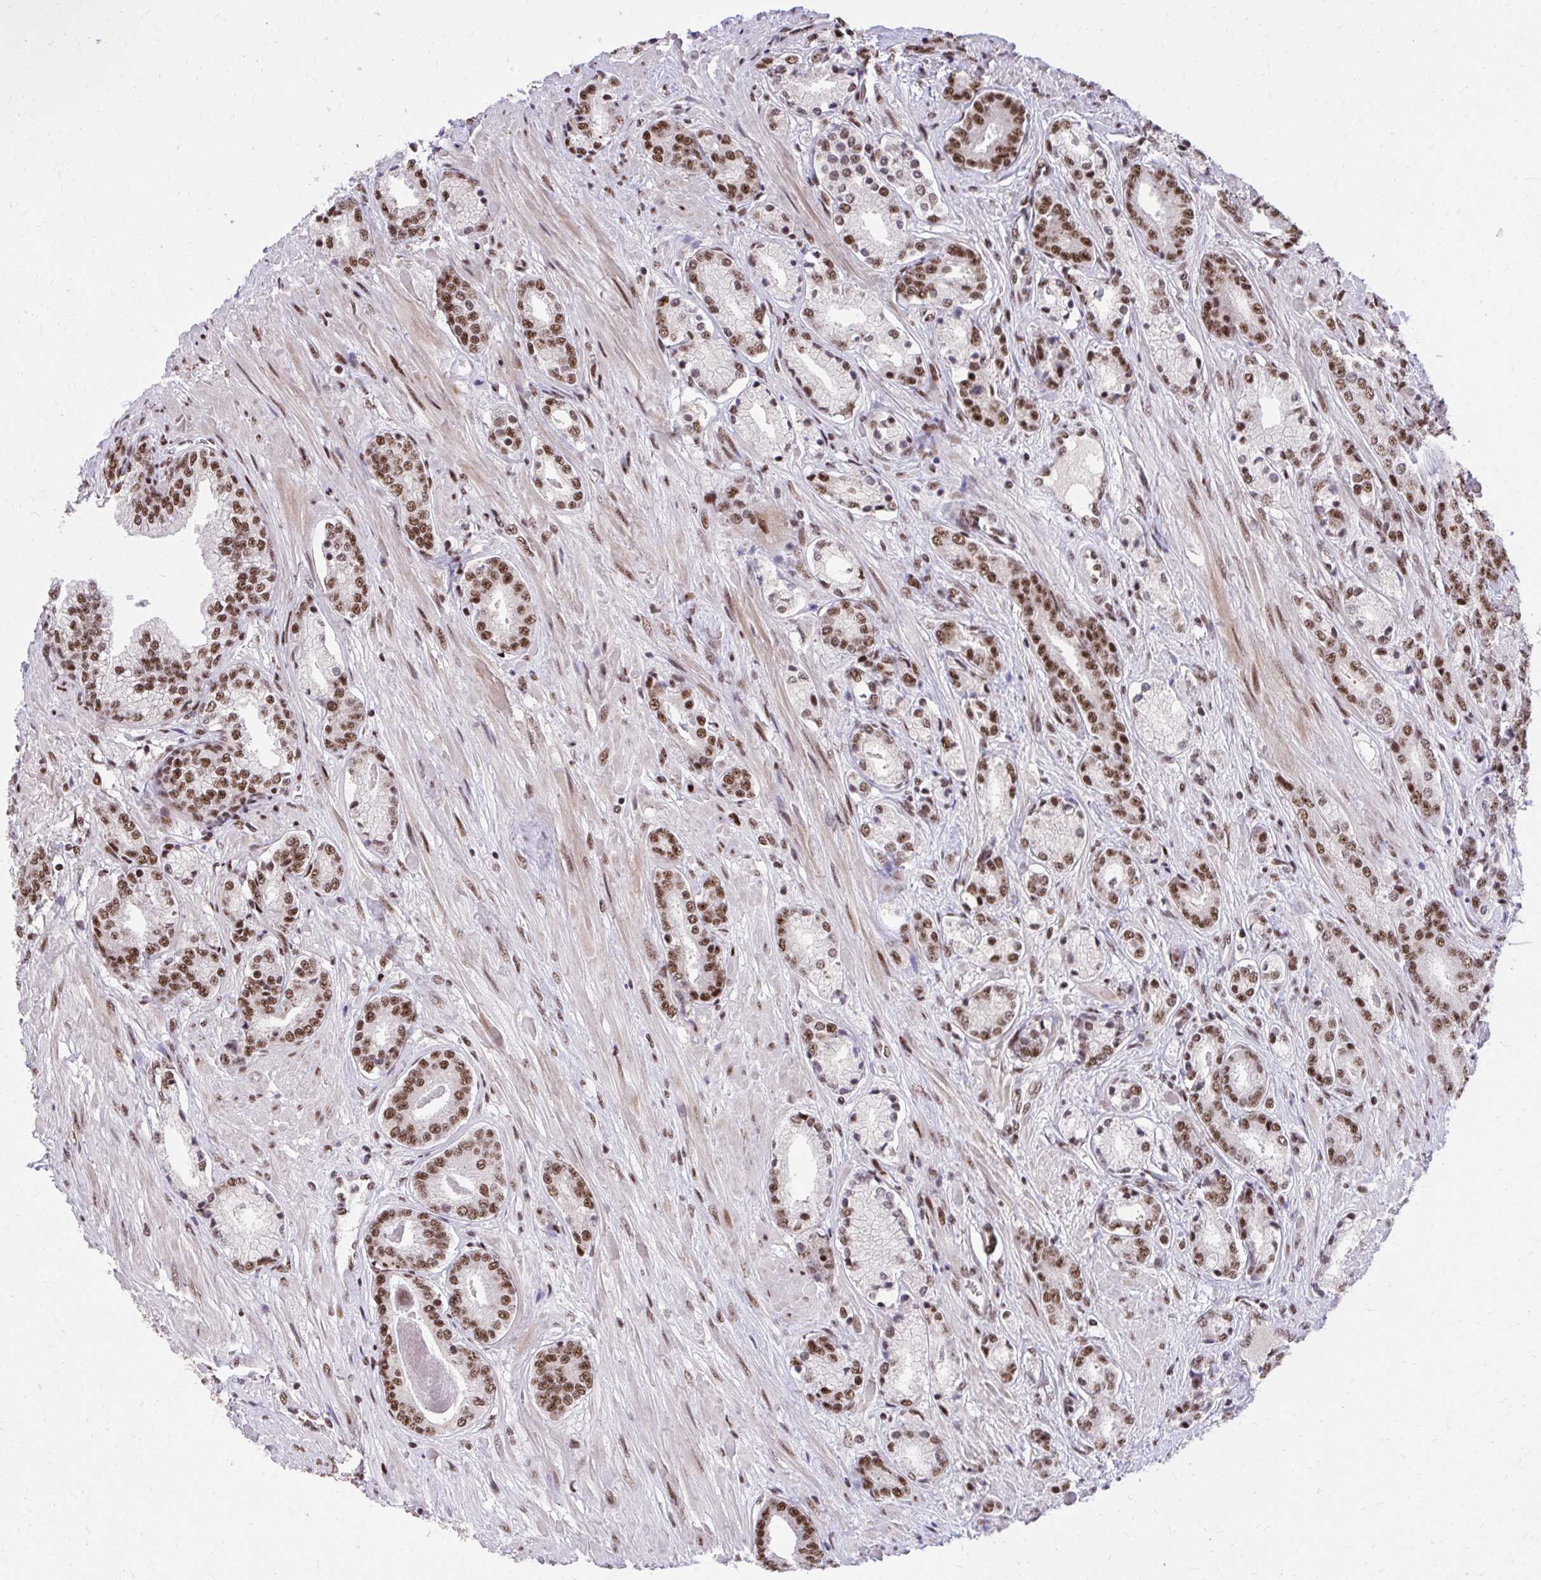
{"staining": {"intensity": "strong", "quantity": ">75%", "location": "nuclear"}, "tissue": "prostate cancer", "cell_type": "Tumor cells", "image_type": "cancer", "snomed": [{"axis": "morphology", "description": "Adenocarcinoma, High grade"}, {"axis": "topography", "description": "Prostate"}], "caption": "Immunohistochemical staining of human adenocarcinoma (high-grade) (prostate) shows high levels of strong nuclear protein staining in approximately >75% of tumor cells. (Brightfield microscopy of DAB IHC at high magnification).", "gene": "SYNE4", "patient": {"sex": "male", "age": 56}}